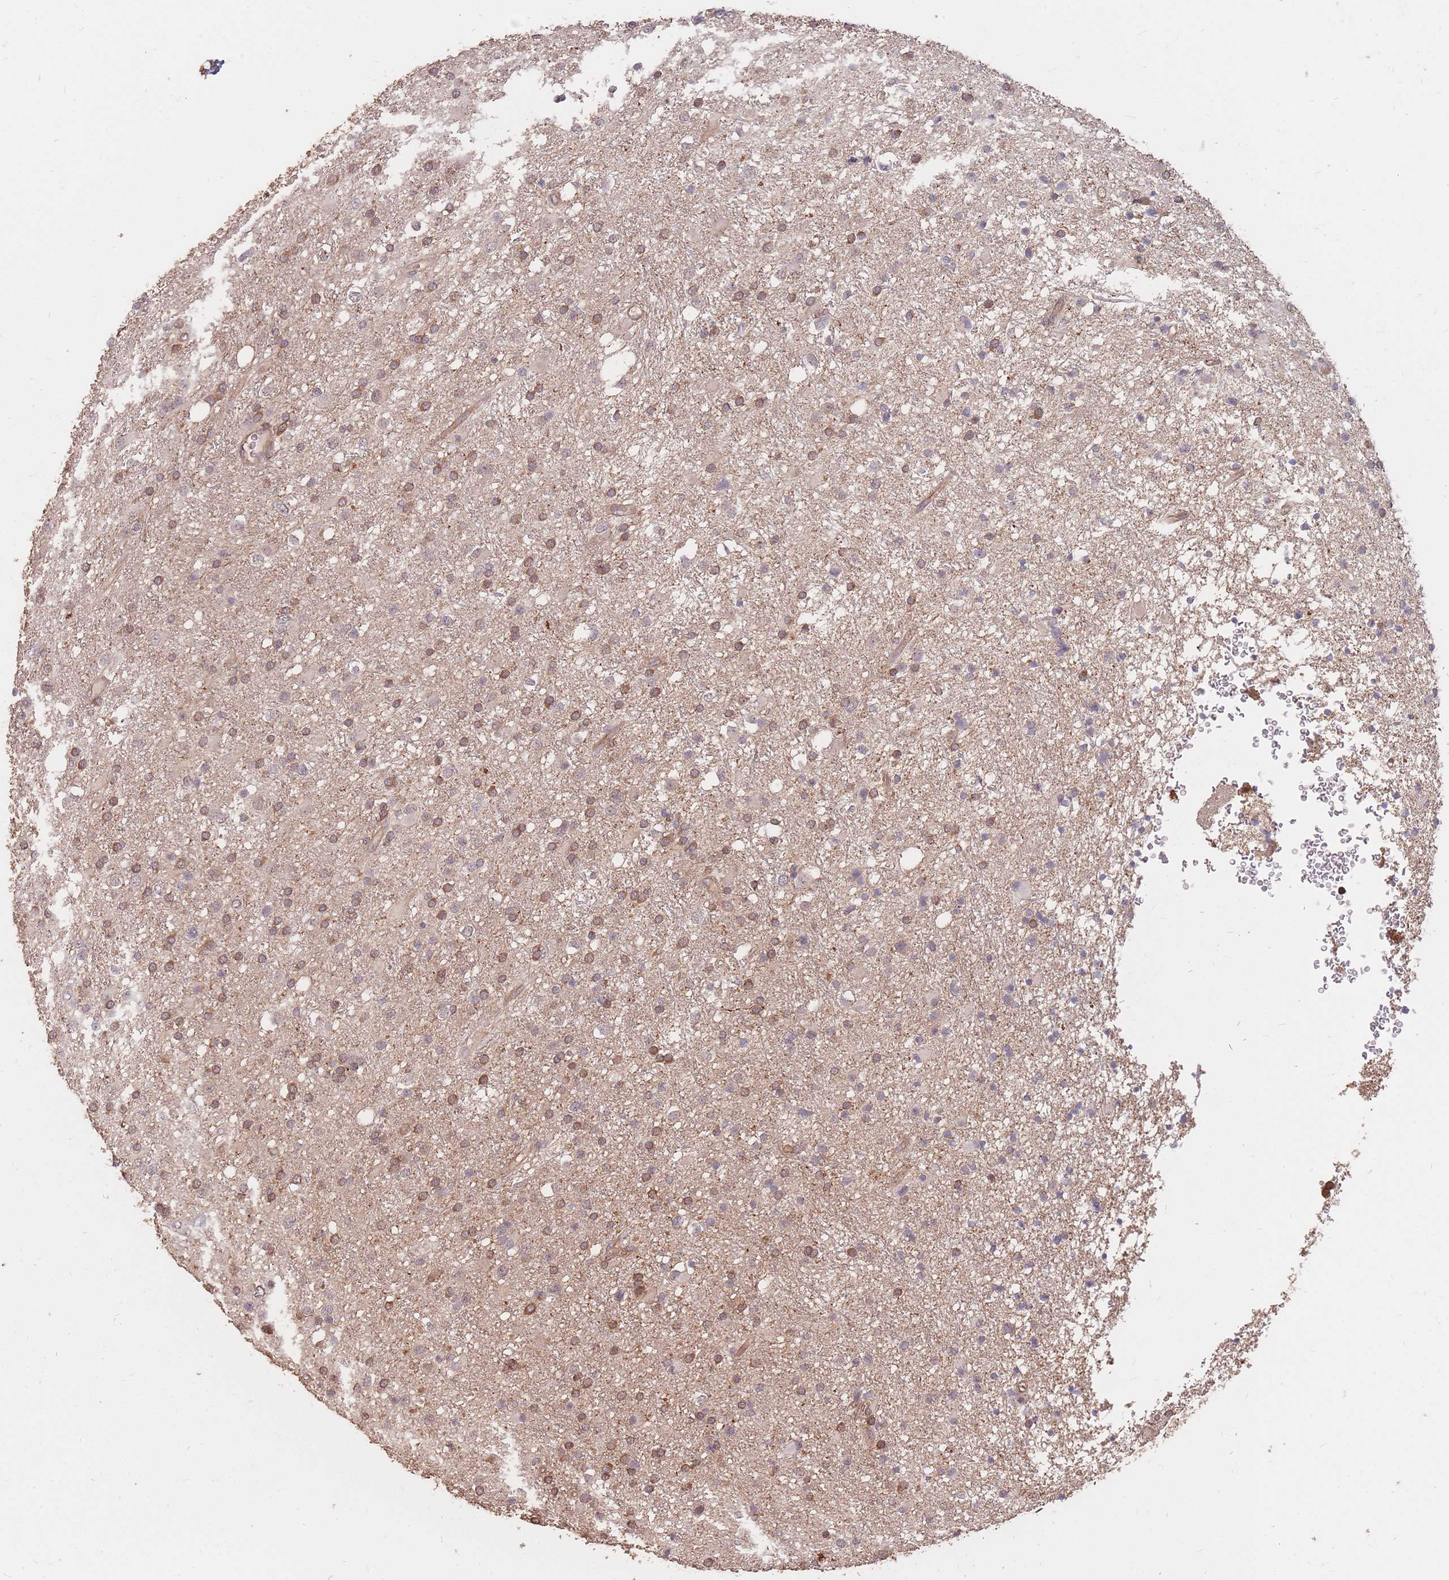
{"staining": {"intensity": "moderate", "quantity": ">75%", "location": "cytoplasmic/membranous"}, "tissue": "glioma", "cell_type": "Tumor cells", "image_type": "cancer", "snomed": [{"axis": "morphology", "description": "Glioma, malignant, Low grade"}, {"axis": "topography", "description": "Brain"}], "caption": "Protein expression analysis of low-grade glioma (malignant) demonstrates moderate cytoplasmic/membranous staining in approximately >75% of tumor cells. (Brightfield microscopy of DAB IHC at high magnification).", "gene": "PLS3", "patient": {"sex": "female", "age": 32}}